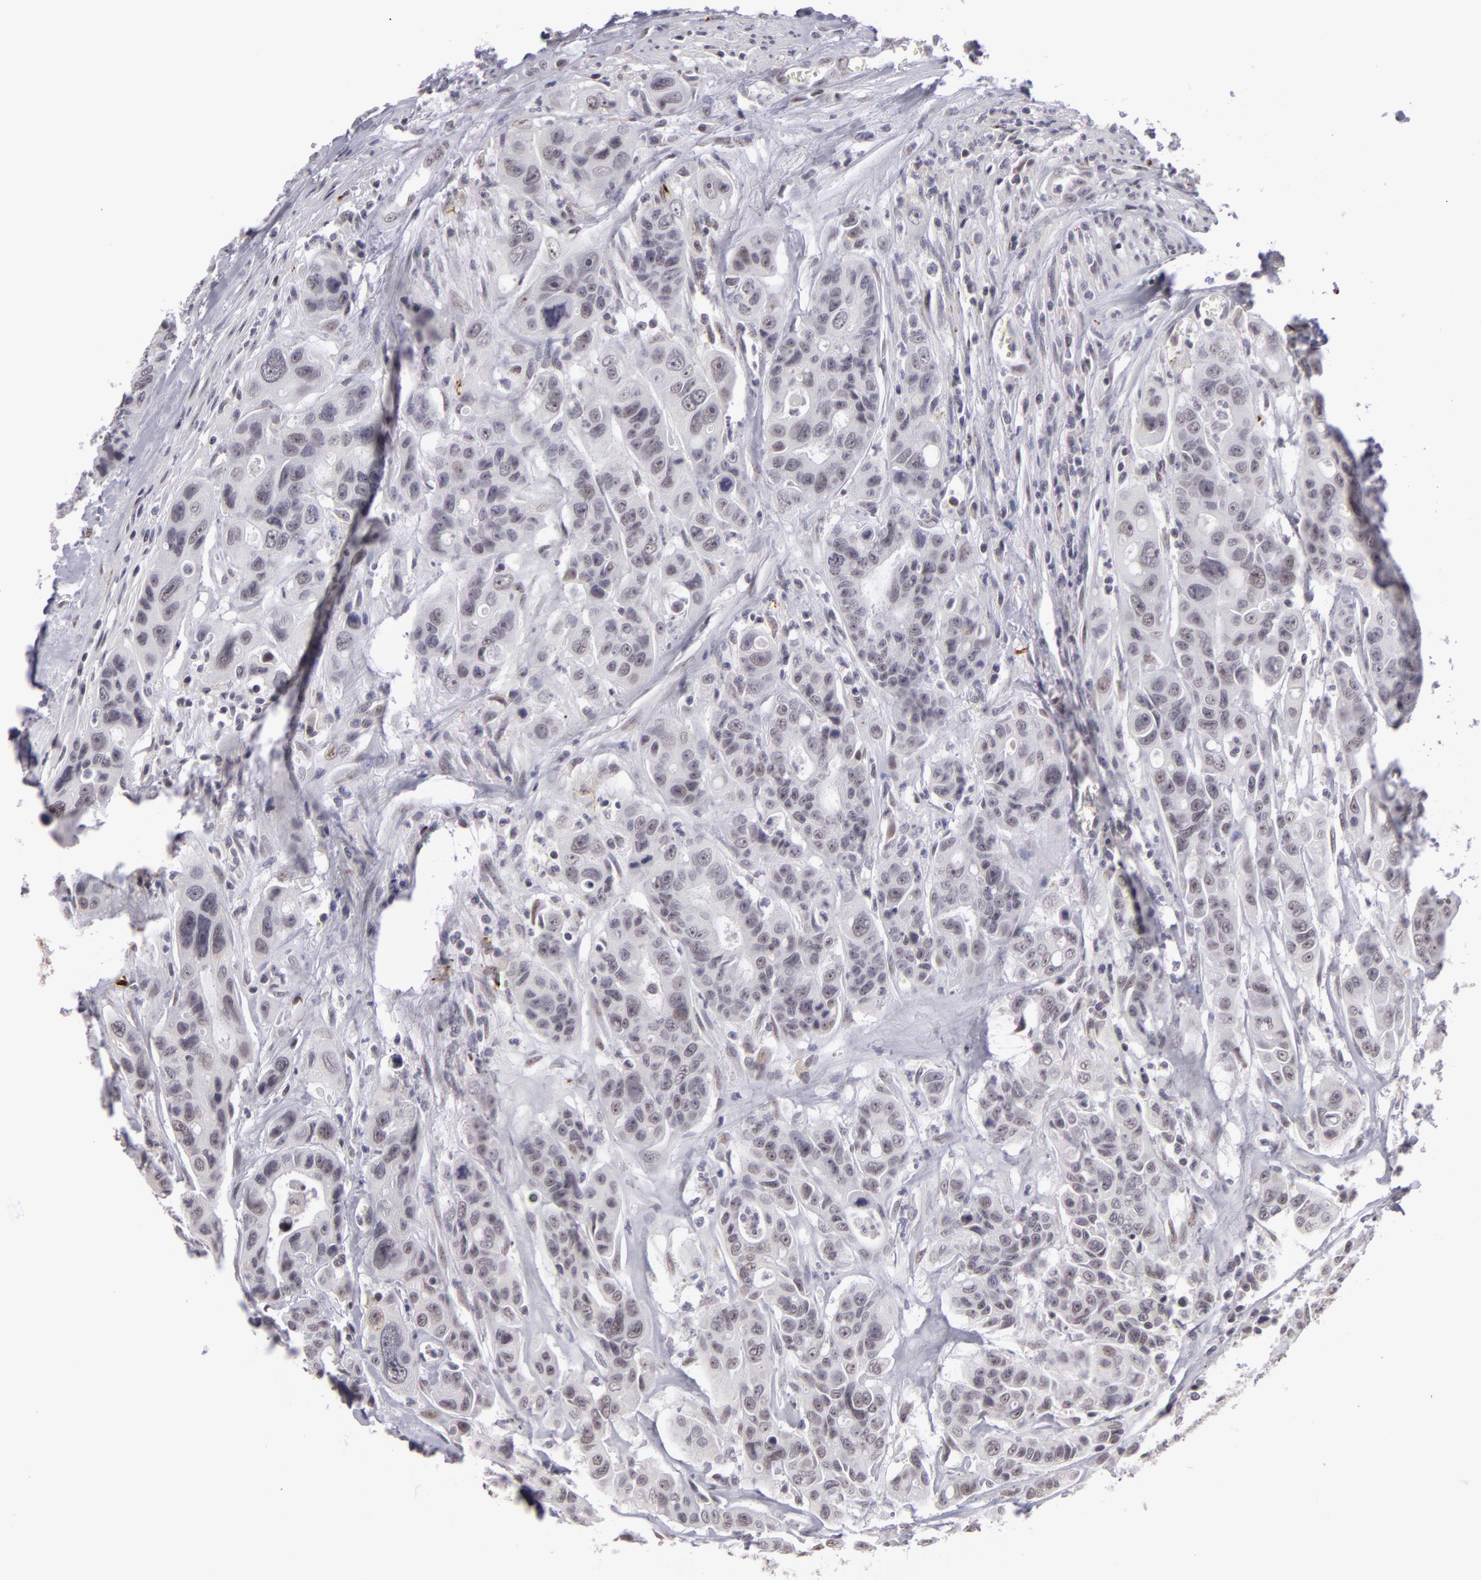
{"staining": {"intensity": "negative", "quantity": "none", "location": "none"}, "tissue": "colorectal cancer", "cell_type": "Tumor cells", "image_type": "cancer", "snomed": [{"axis": "morphology", "description": "Adenocarcinoma, NOS"}, {"axis": "topography", "description": "Colon"}], "caption": "This image is of colorectal cancer (adenocarcinoma) stained with immunohistochemistry (IHC) to label a protein in brown with the nuclei are counter-stained blue. There is no positivity in tumor cells.", "gene": "RRP7A", "patient": {"sex": "female", "age": 70}}